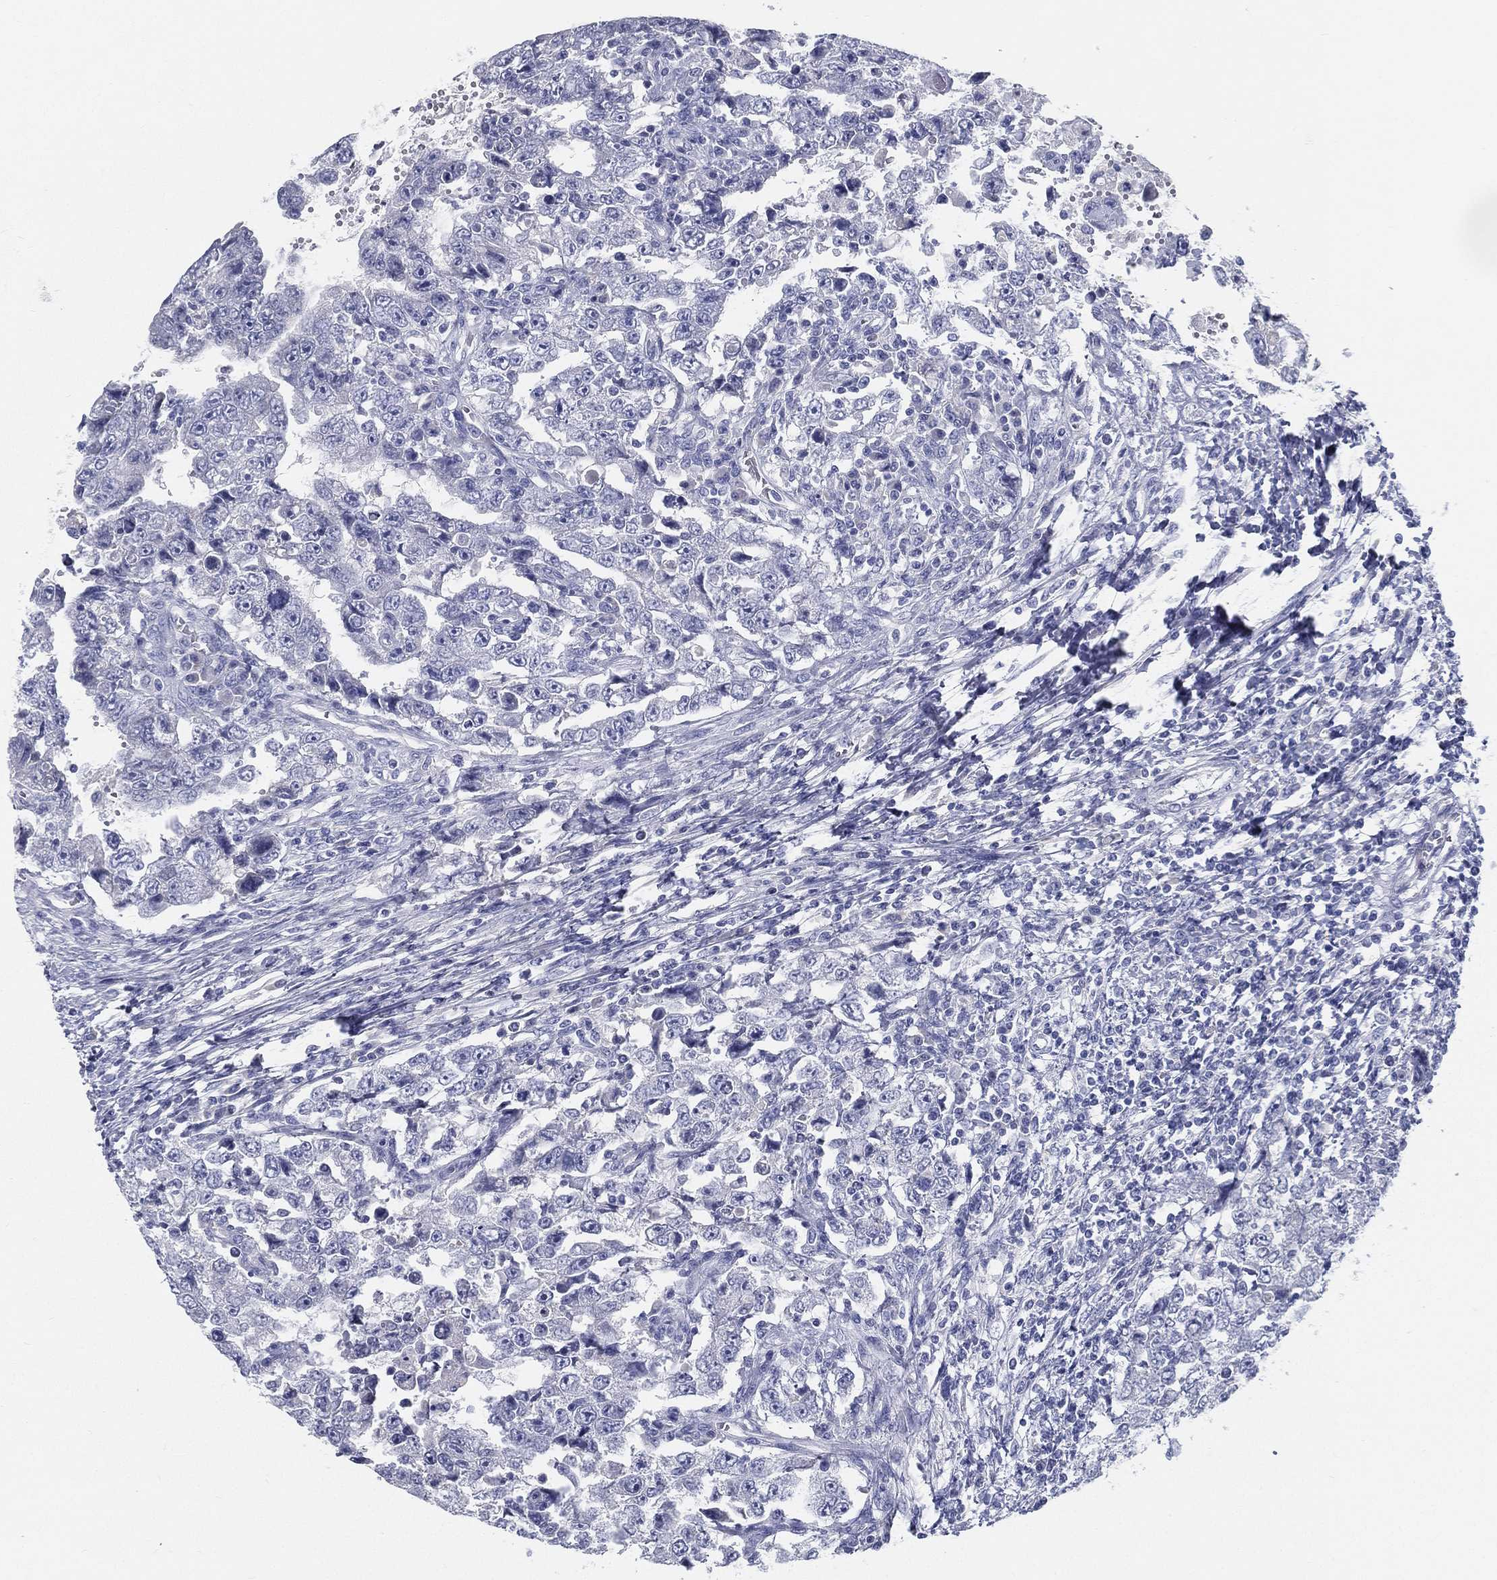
{"staining": {"intensity": "negative", "quantity": "none", "location": "none"}, "tissue": "testis cancer", "cell_type": "Tumor cells", "image_type": "cancer", "snomed": [{"axis": "morphology", "description": "Carcinoma, Embryonal, NOS"}, {"axis": "topography", "description": "Testis"}], "caption": "Immunohistochemistry histopathology image of neoplastic tissue: embryonal carcinoma (testis) stained with DAB displays no significant protein positivity in tumor cells.", "gene": "STS", "patient": {"sex": "male", "age": 26}}